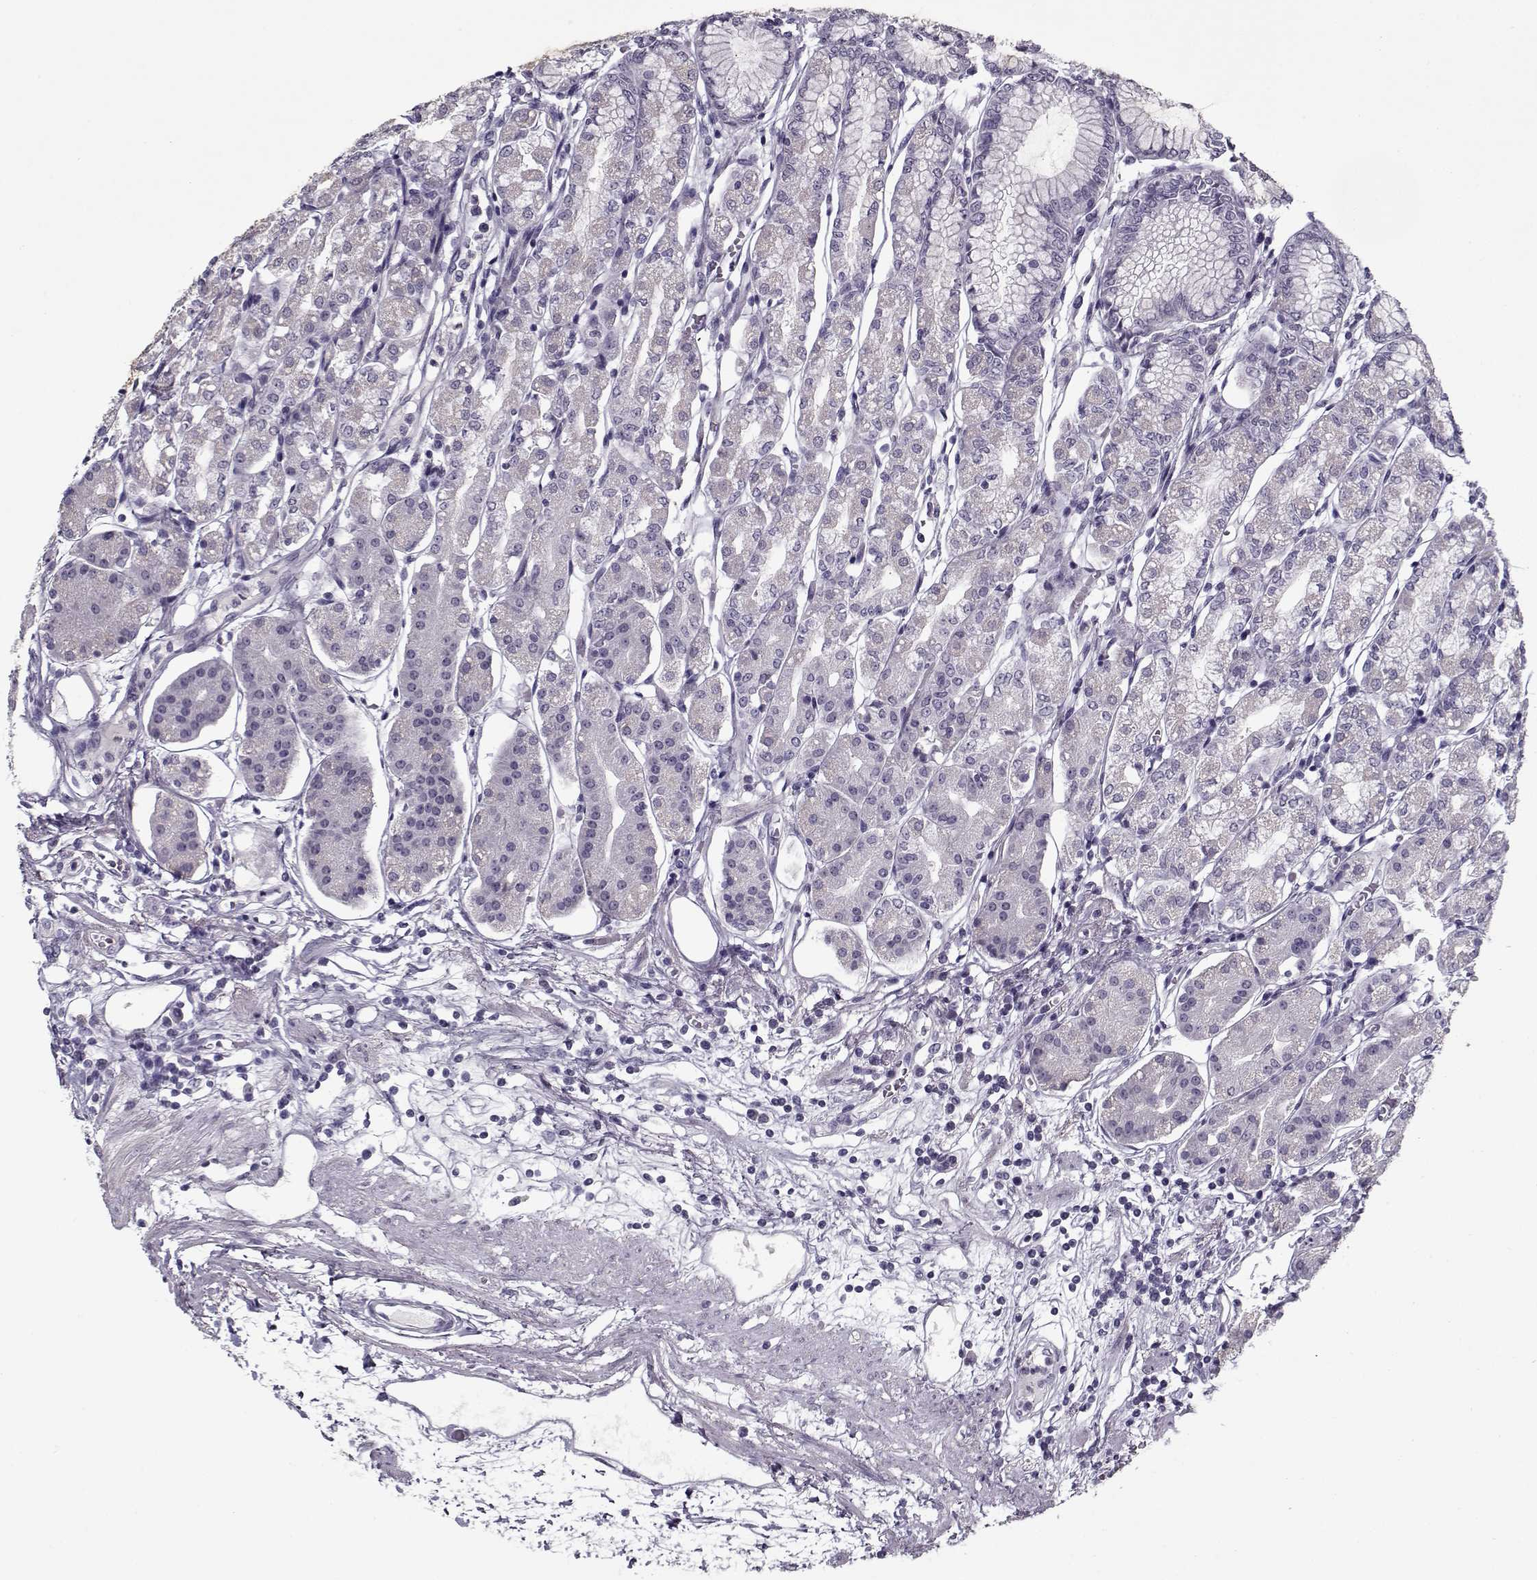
{"staining": {"intensity": "negative", "quantity": "none", "location": "none"}, "tissue": "stomach", "cell_type": "Glandular cells", "image_type": "normal", "snomed": [{"axis": "morphology", "description": "Normal tissue, NOS"}, {"axis": "topography", "description": "Skeletal muscle"}, {"axis": "topography", "description": "Stomach"}], "caption": "The image displays no significant positivity in glandular cells of stomach. (Stains: DAB (3,3'-diaminobenzidine) IHC with hematoxylin counter stain, Microscopy: brightfield microscopy at high magnification).", "gene": "RNF32", "patient": {"sex": "female", "age": 57}}